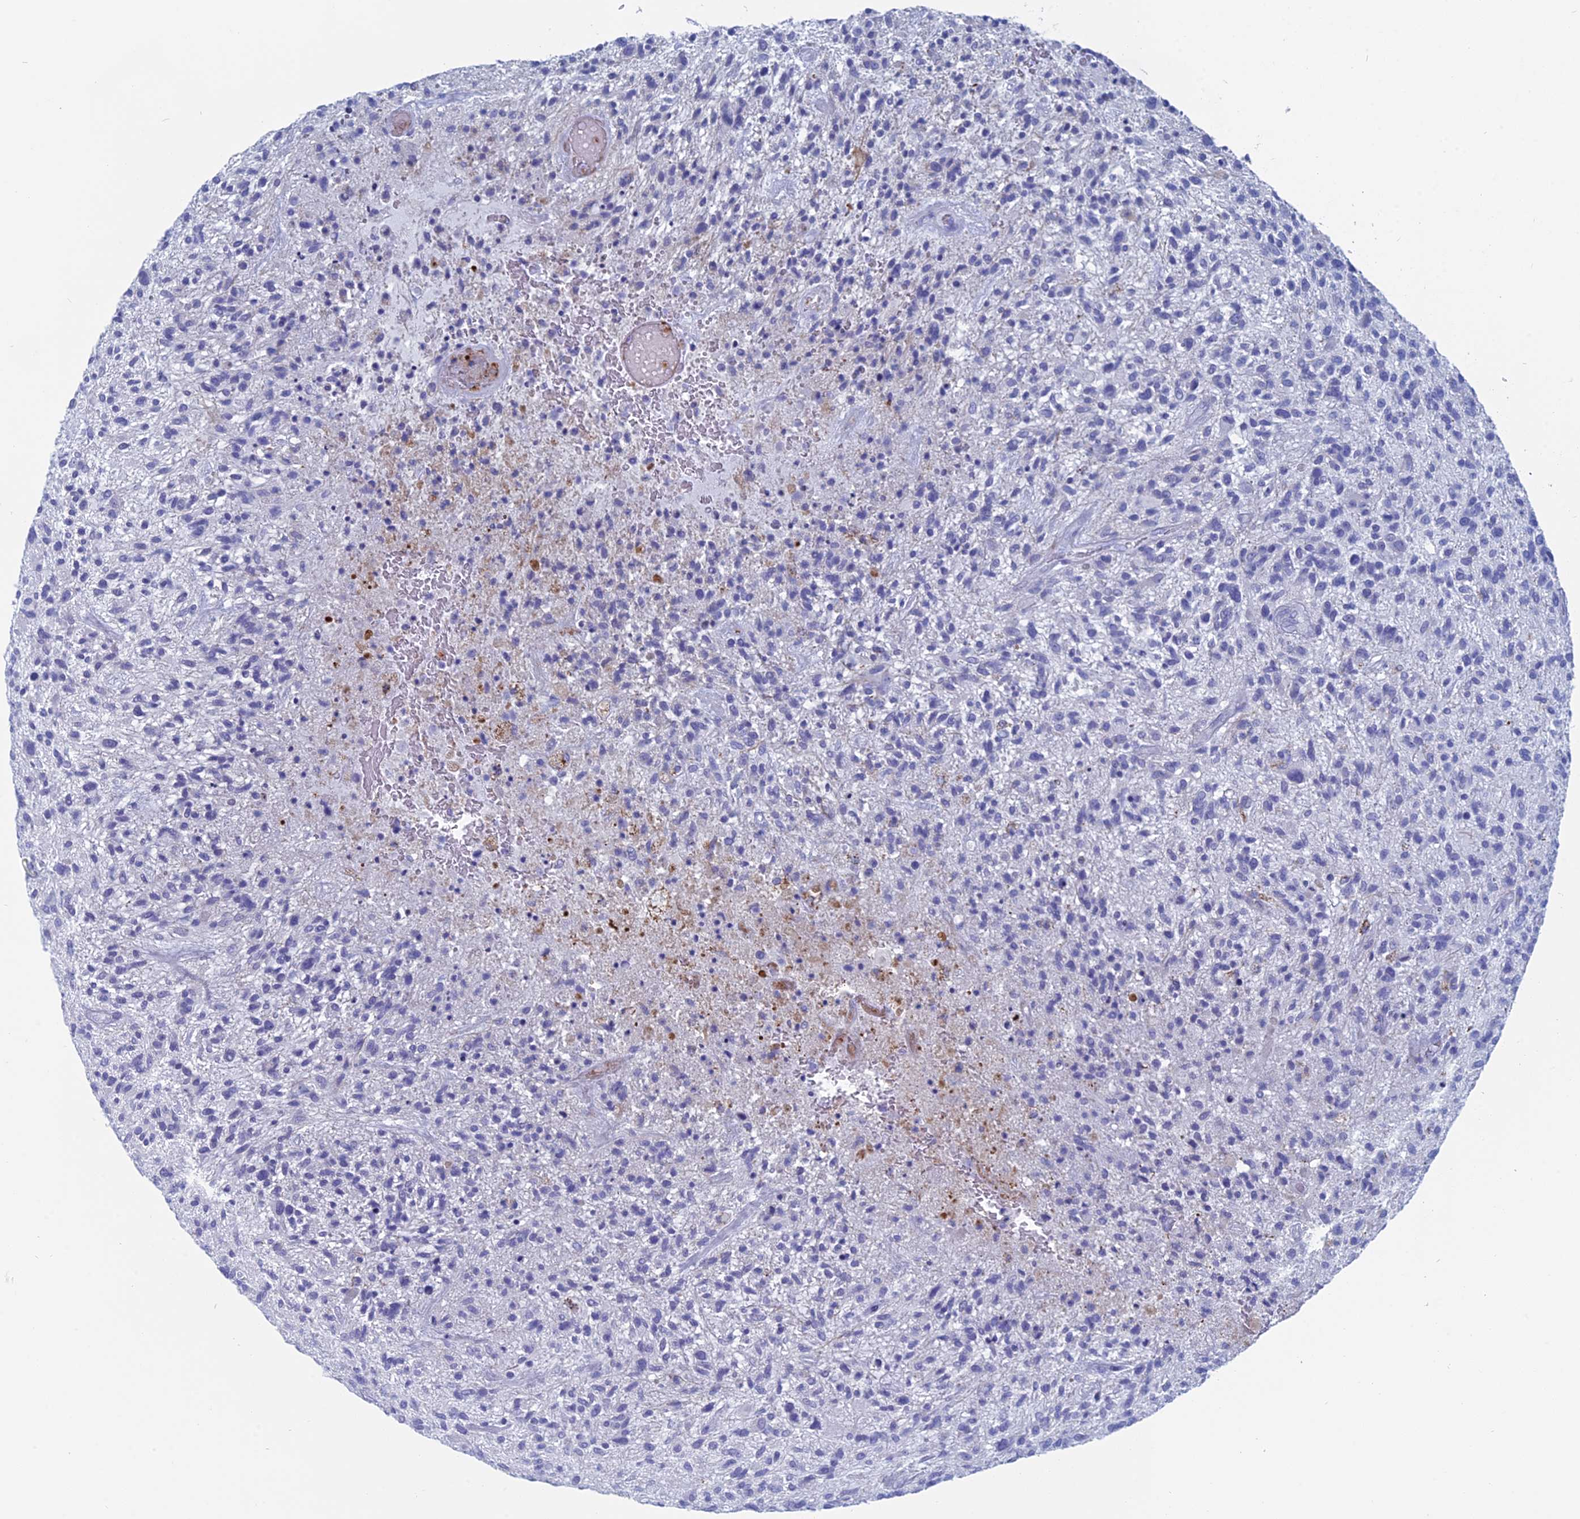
{"staining": {"intensity": "negative", "quantity": "none", "location": "none"}, "tissue": "glioma", "cell_type": "Tumor cells", "image_type": "cancer", "snomed": [{"axis": "morphology", "description": "Glioma, malignant, High grade"}, {"axis": "topography", "description": "Brain"}], "caption": "Glioma was stained to show a protein in brown. There is no significant expression in tumor cells. The staining was performed using DAB (3,3'-diaminobenzidine) to visualize the protein expression in brown, while the nuclei were stained in blue with hematoxylin (Magnification: 20x).", "gene": "ALMS1", "patient": {"sex": "male", "age": 47}}